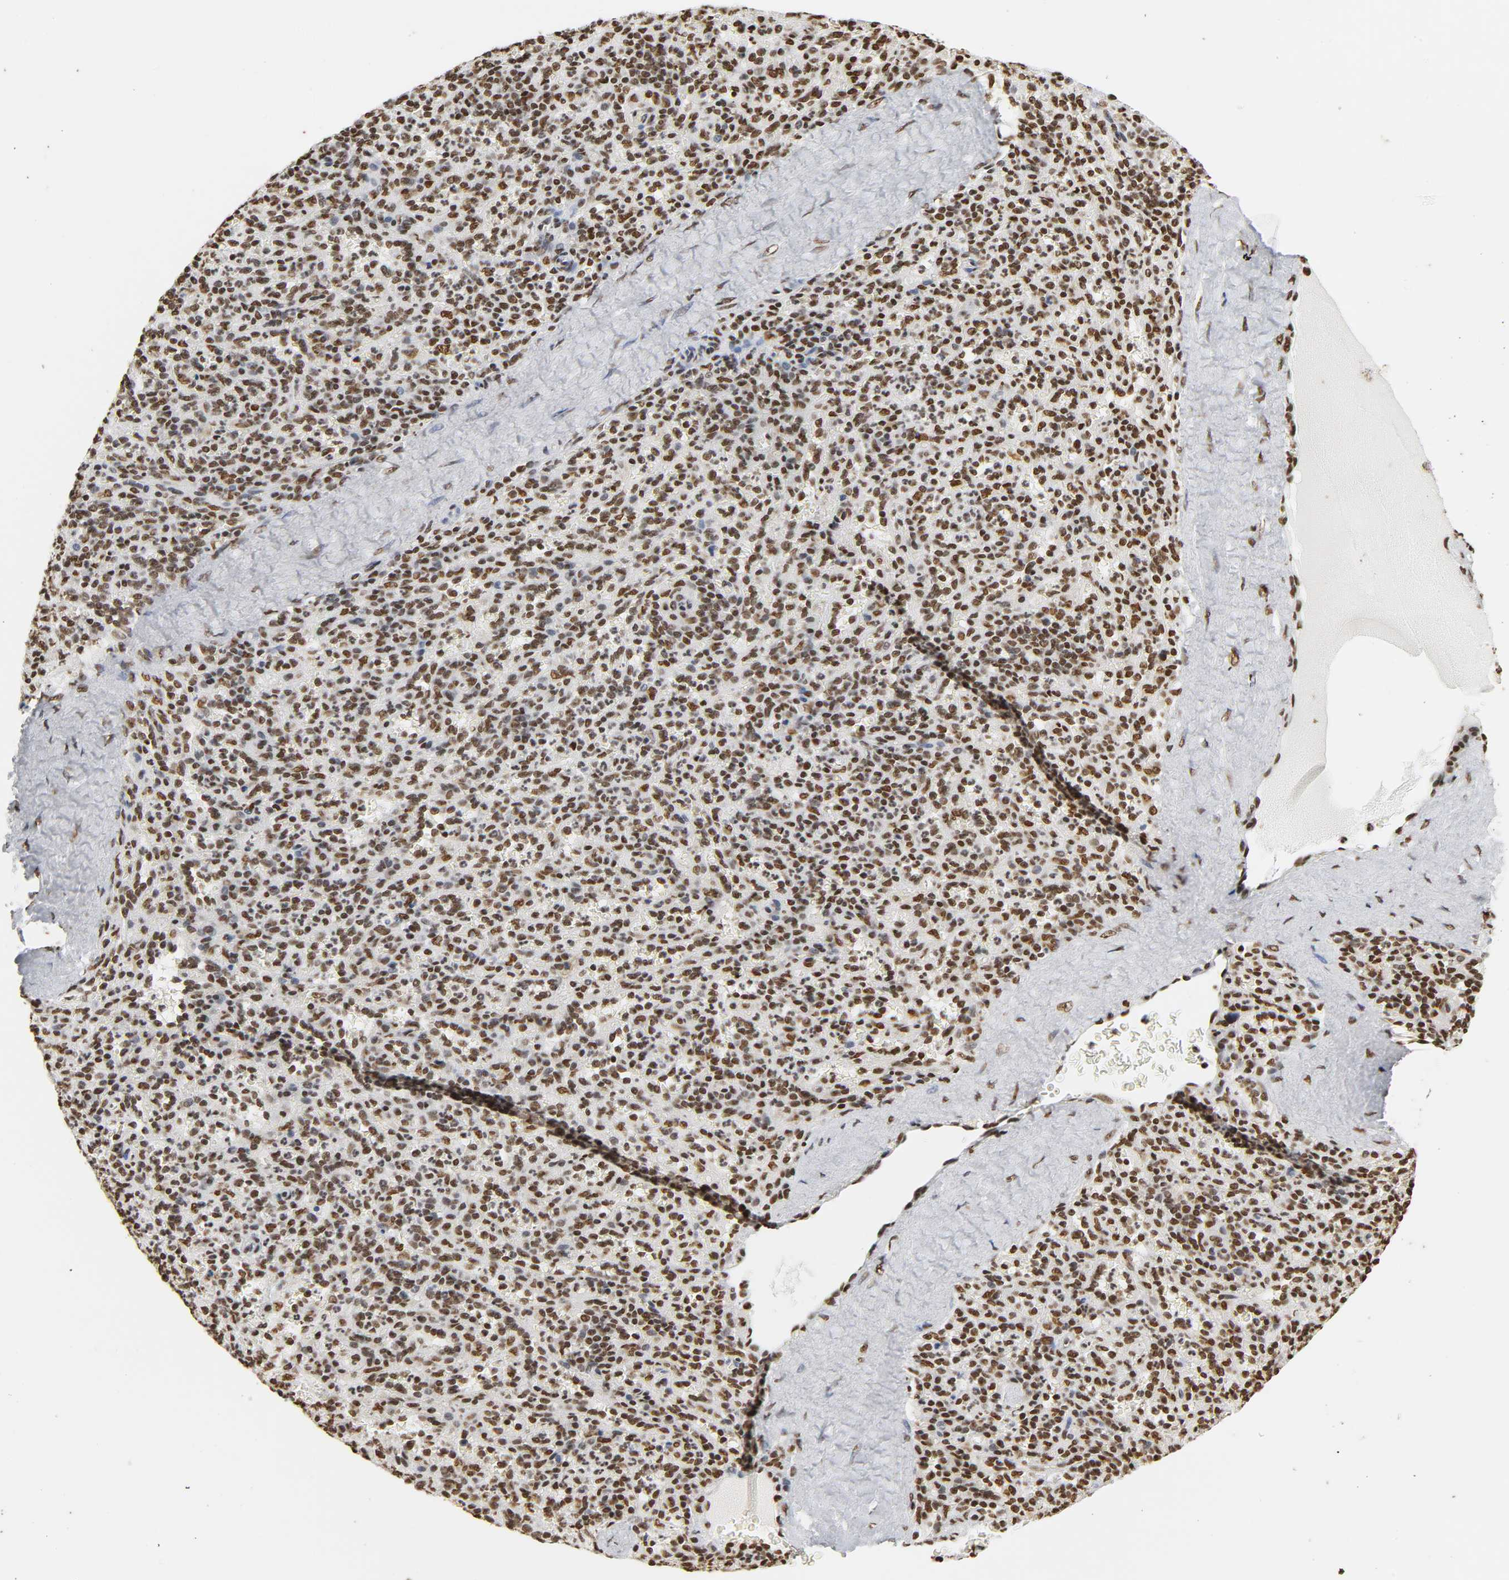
{"staining": {"intensity": "strong", "quantity": ">75%", "location": "nuclear"}, "tissue": "spleen", "cell_type": "Cells in red pulp", "image_type": "normal", "snomed": [{"axis": "morphology", "description": "Normal tissue, NOS"}, {"axis": "topography", "description": "Spleen"}], "caption": "Brown immunohistochemical staining in benign human spleen reveals strong nuclear positivity in approximately >75% of cells in red pulp.", "gene": "HNRNPC", "patient": {"sex": "male", "age": 36}}